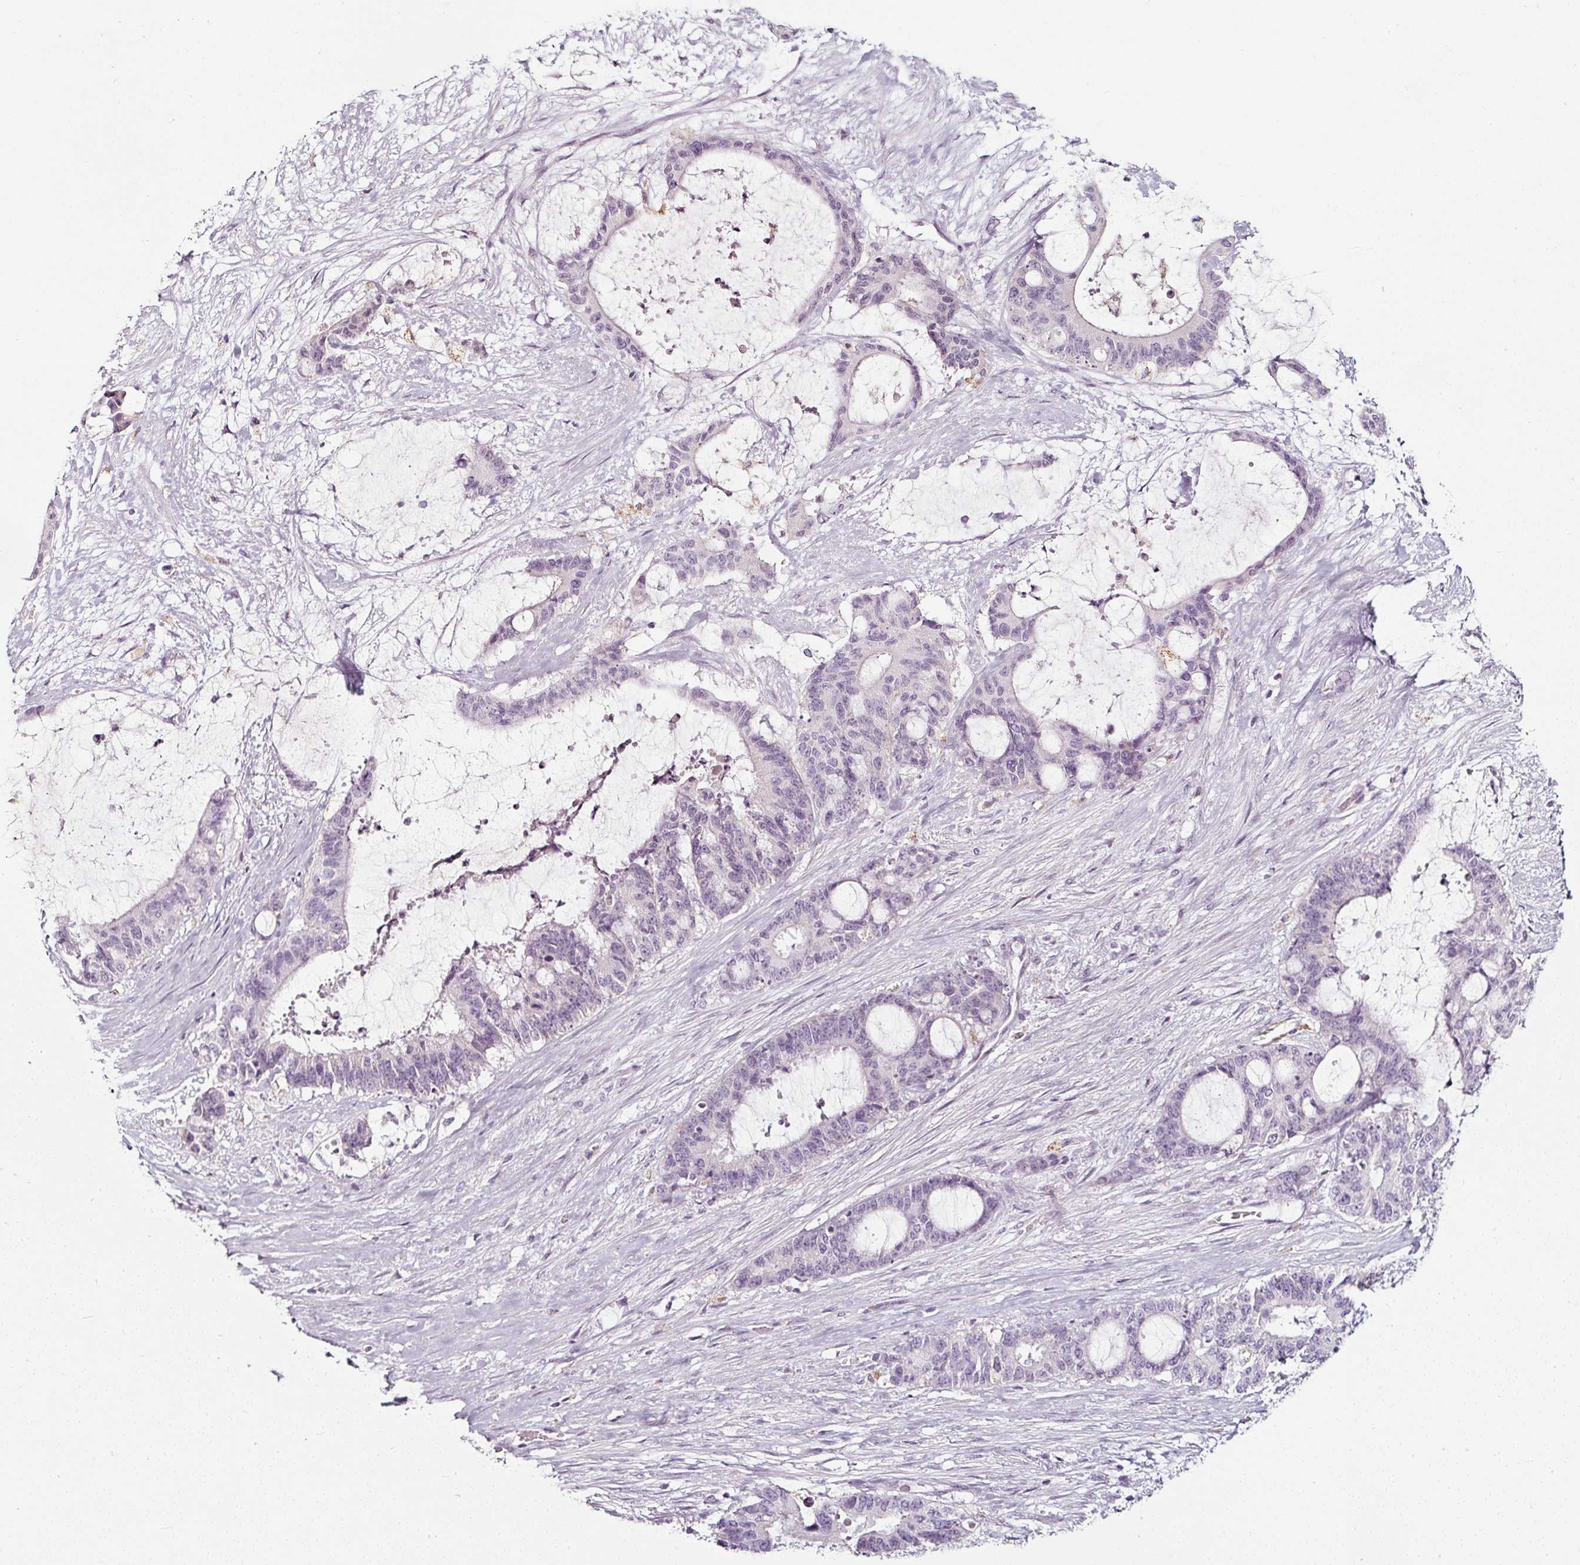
{"staining": {"intensity": "negative", "quantity": "none", "location": "none"}, "tissue": "liver cancer", "cell_type": "Tumor cells", "image_type": "cancer", "snomed": [{"axis": "morphology", "description": "Normal tissue, NOS"}, {"axis": "morphology", "description": "Cholangiocarcinoma"}, {"axis": "topography", "description": "Liver"}, {"axis": "topography", "description": "Peripheral nerve tissue"}], "caption": "Image shows no protein staining in tumor cells of liver cholangiocarcinoma tissue. (DAB immunohistochemistry (IHC) visualized using brightfield microscopy, high magnification).", "gene": "CAP2", "patient": {"sex": "female", "age": 73}}